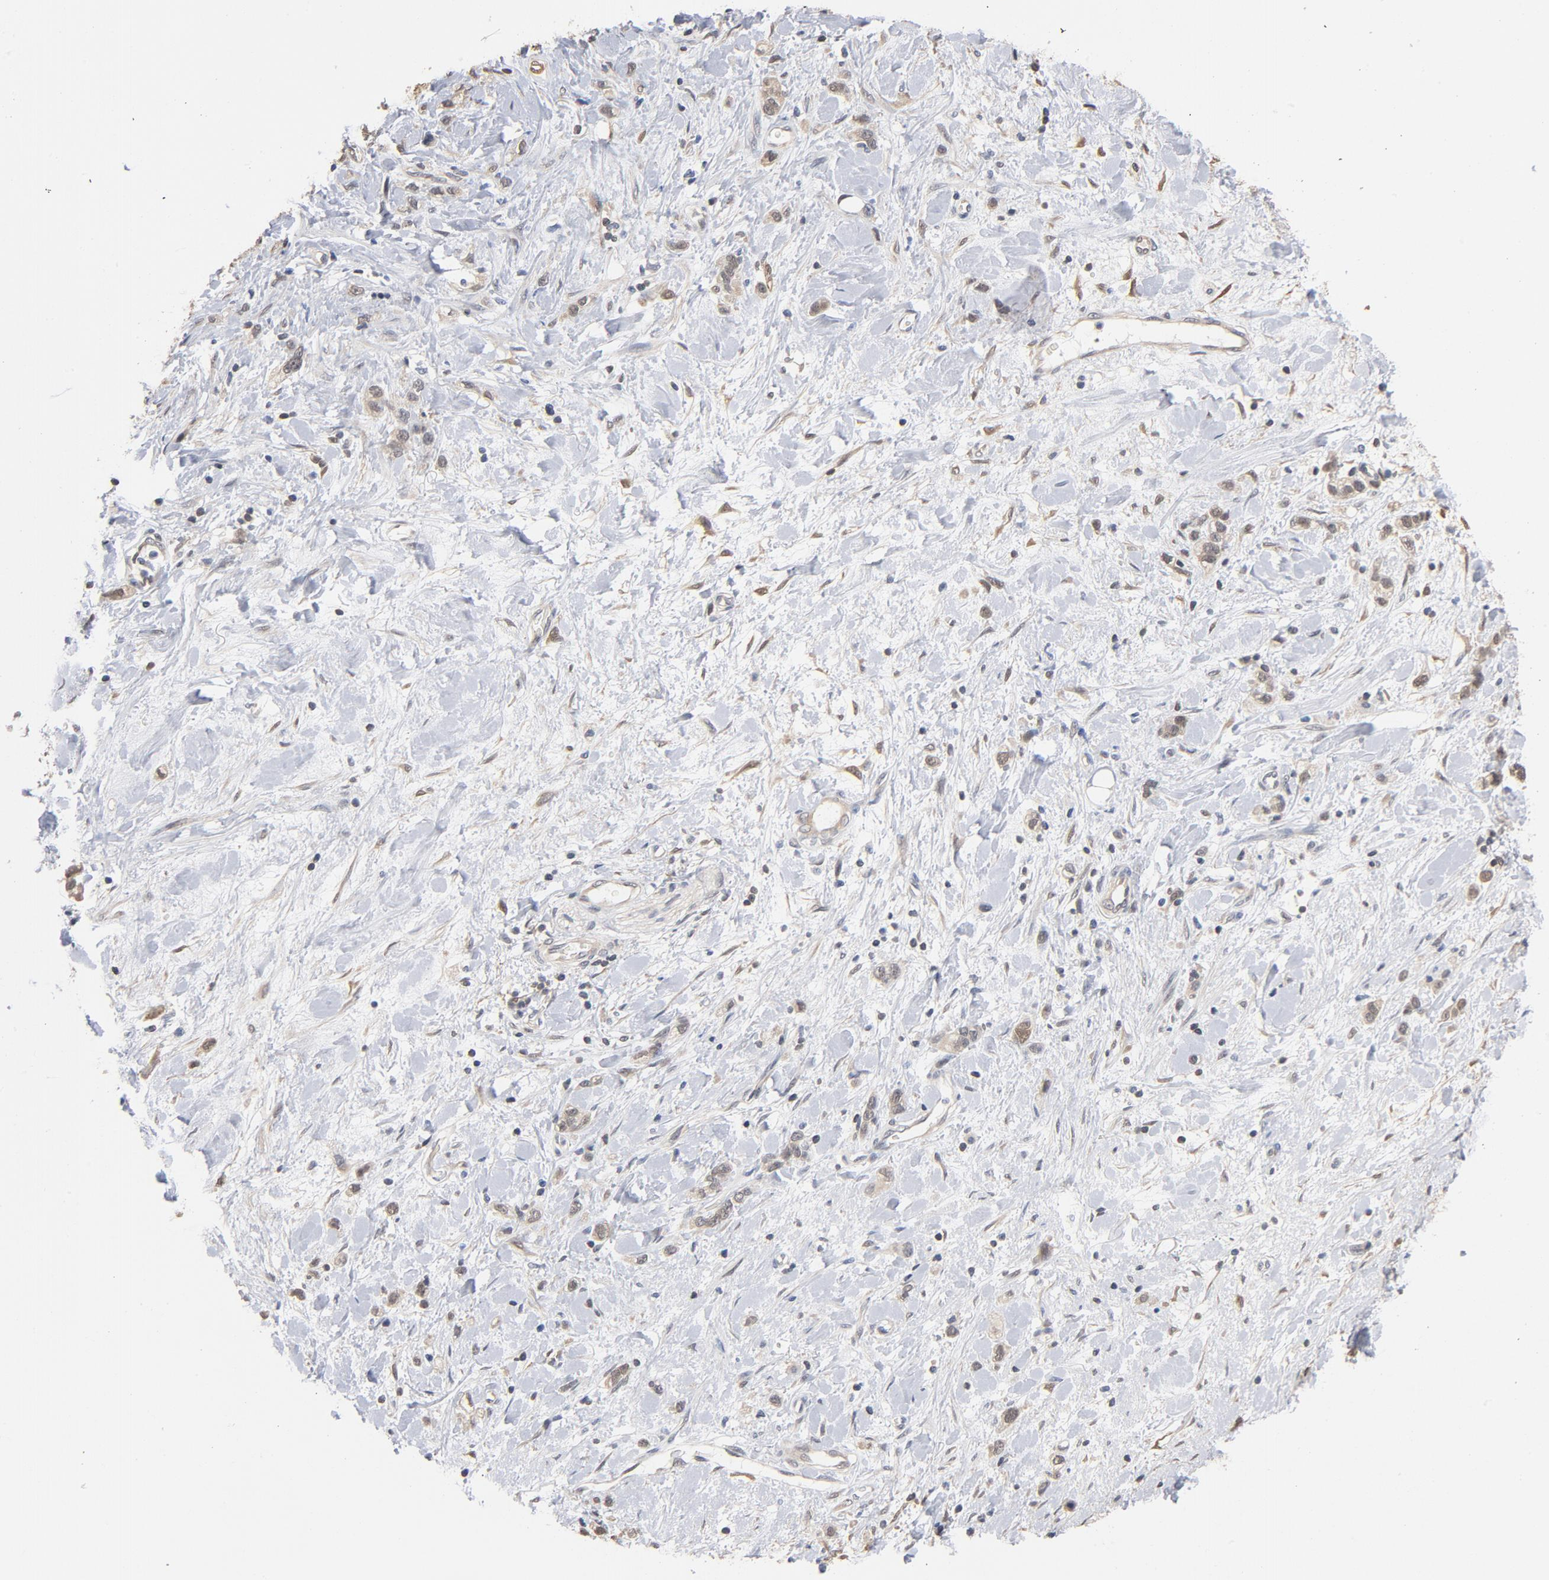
{"staining": {"intensity": "moderate", "quantity": "25%-75%", "location": "cytoplasmic/membranous"}, "tissue": "stomach cancer", "cell_type": "Tumor cells", "image_type": "cancer", "snomed": [{"axis": "morphology", "description": "Normal tissue, NOS"}, {"axis": "morphology", "description": "Adenocarcinoma, NOS"}, {"axis": "morphology", "description": "Adenocarcinoma, High grade"}, {"axis": "topography", "description": "Stomach, upper"}, {"axis": "topography", "description": "Stomach"}], "caption": "This image reveals immunohistochemistry (IHC) staining of human adenocarcinoma (stomach), with medium moderate cytoplasmic/membranous expression in about 25%-75% of tumor cells.", "gene": "MIF", "patient": {"sex": "female", "age": 65}}